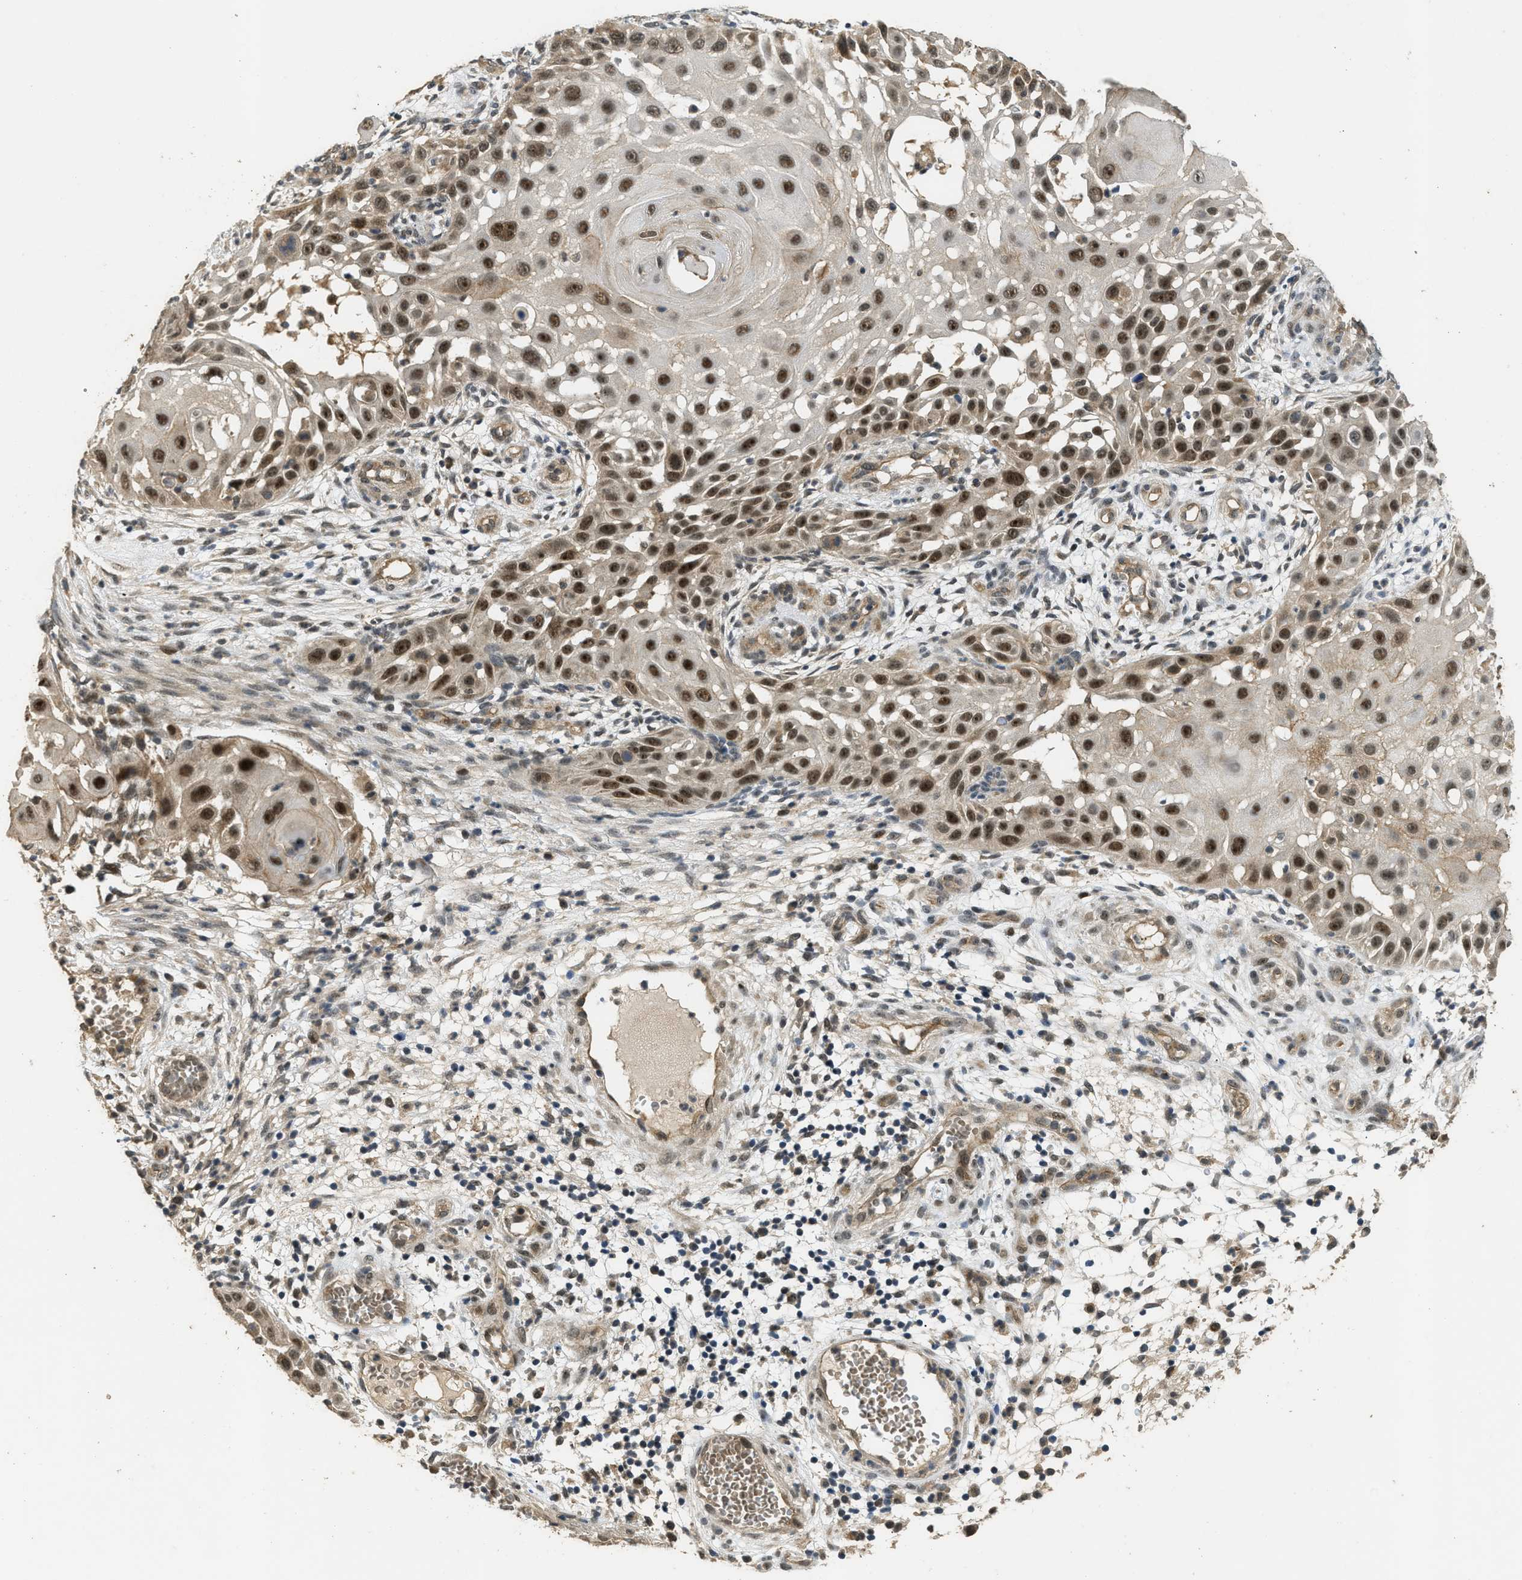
{"staining": {"intensity": "moderate", "quantity": ">75%", "location": "nuclear"}, "tissue": "skin cancer", "cell_type": "Tumor cells", "image_type": "cancer", "snomed": [{"axis": "morphology", "description": "Squamous cell carcinoma, NOS"}, {"axis": "topography", "description": "Skin"}], "caption": "Squamous cell carcinoma (skin) tissue demonstrates moderate nuclear expression in about >75% of tumor cells", "gene": "GET1", "patient": {"sex": "female", "age": 44}}